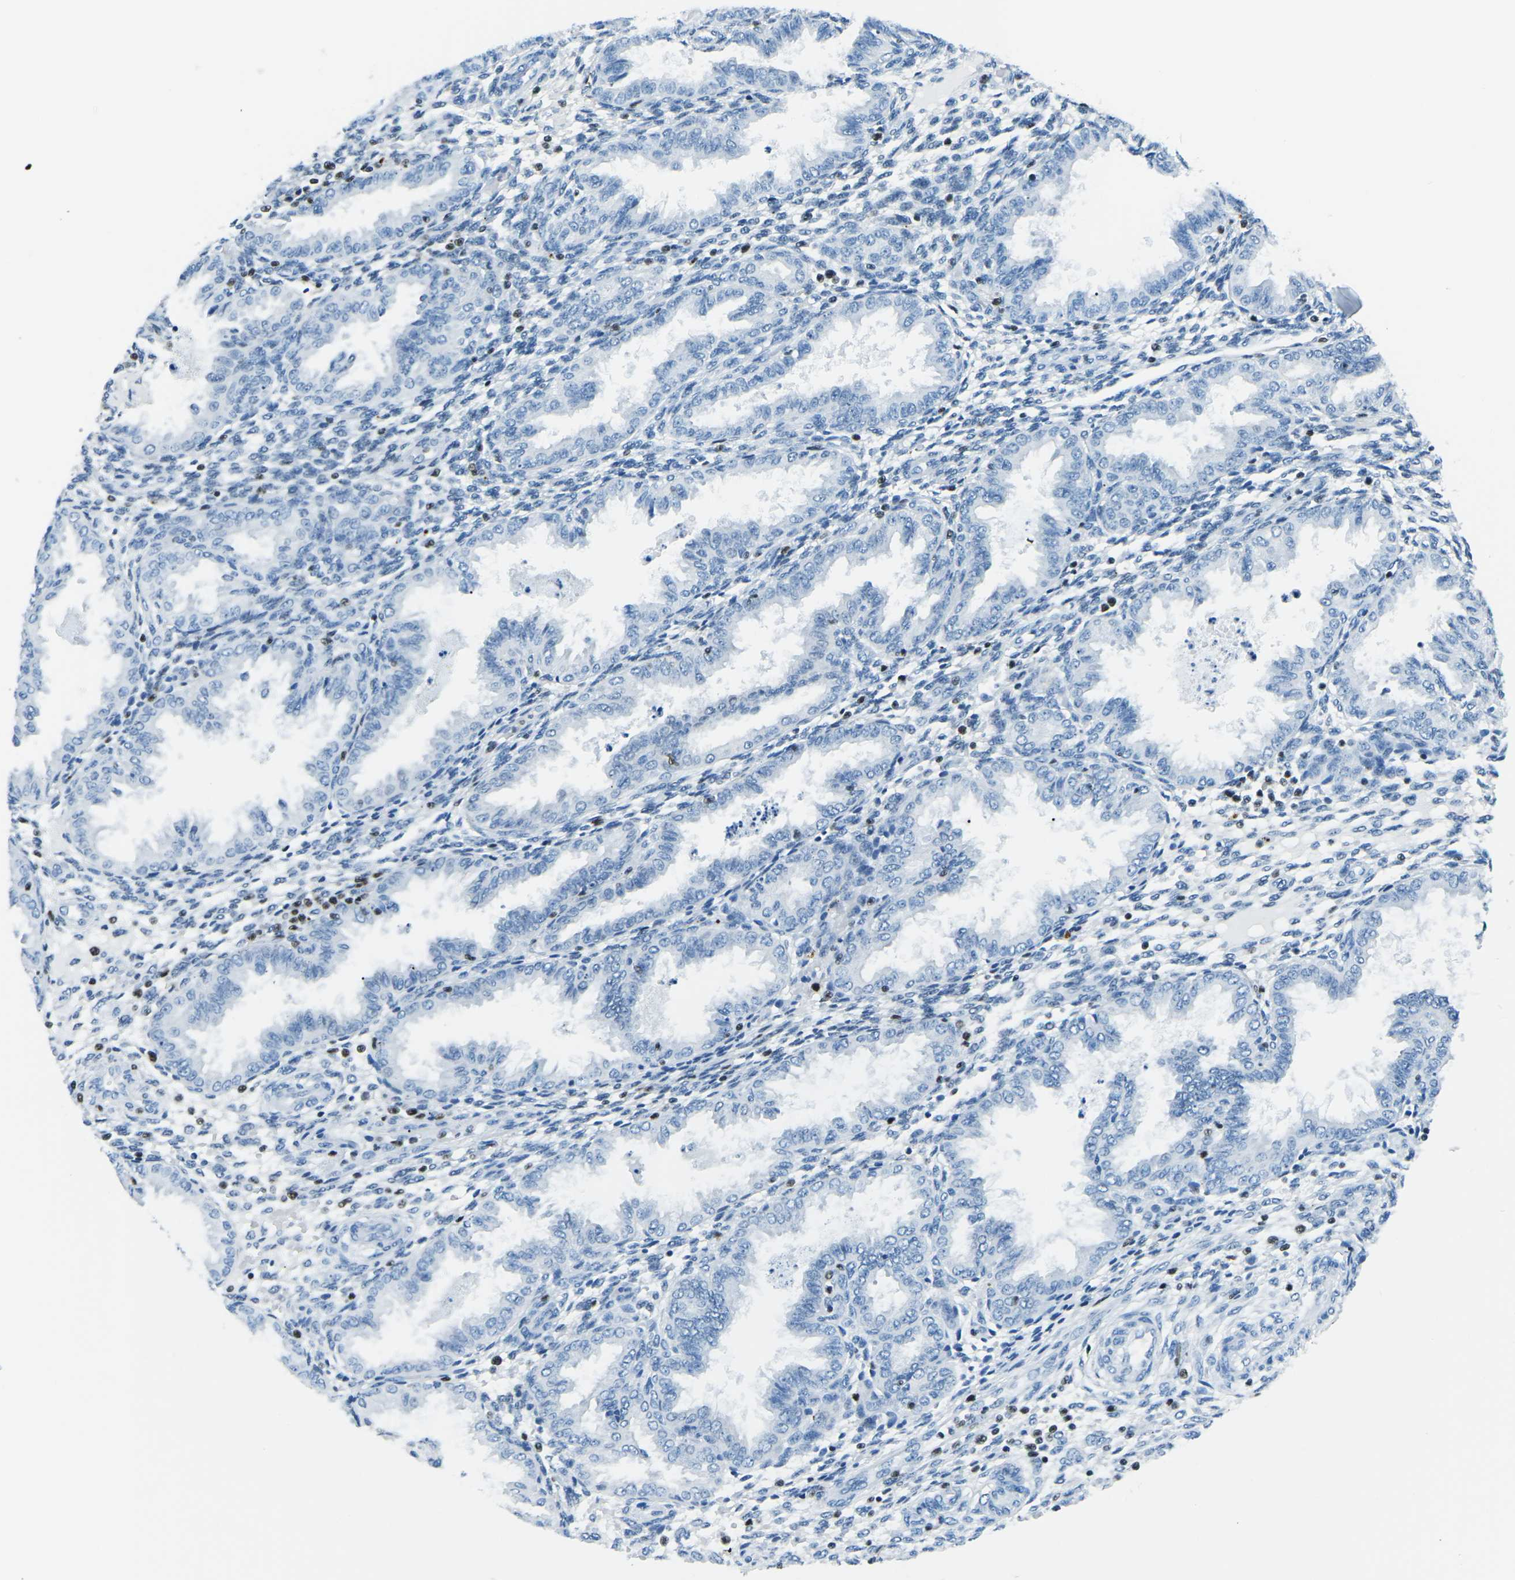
{"staining": {"intensity": "negative", "quantity": "none", "location": "none"}, "tissue": "endometrium", "cell_type": "Cells in endometrial stroma", "image_type": "normal", "snomed": [{"axis": "morphology", "description": "Normal tissue, NOS"}, {"axis": "topography", "description": "Endometrium"}], "caption": "Immunohistochemistry photomicrograph of unremarkable endometrium: human endometrium stained with DAB shows no significant protein staining in cells in endometrial stroma.", "gene": "CELF2", "patient": {"sex": "female", "age": 33}}